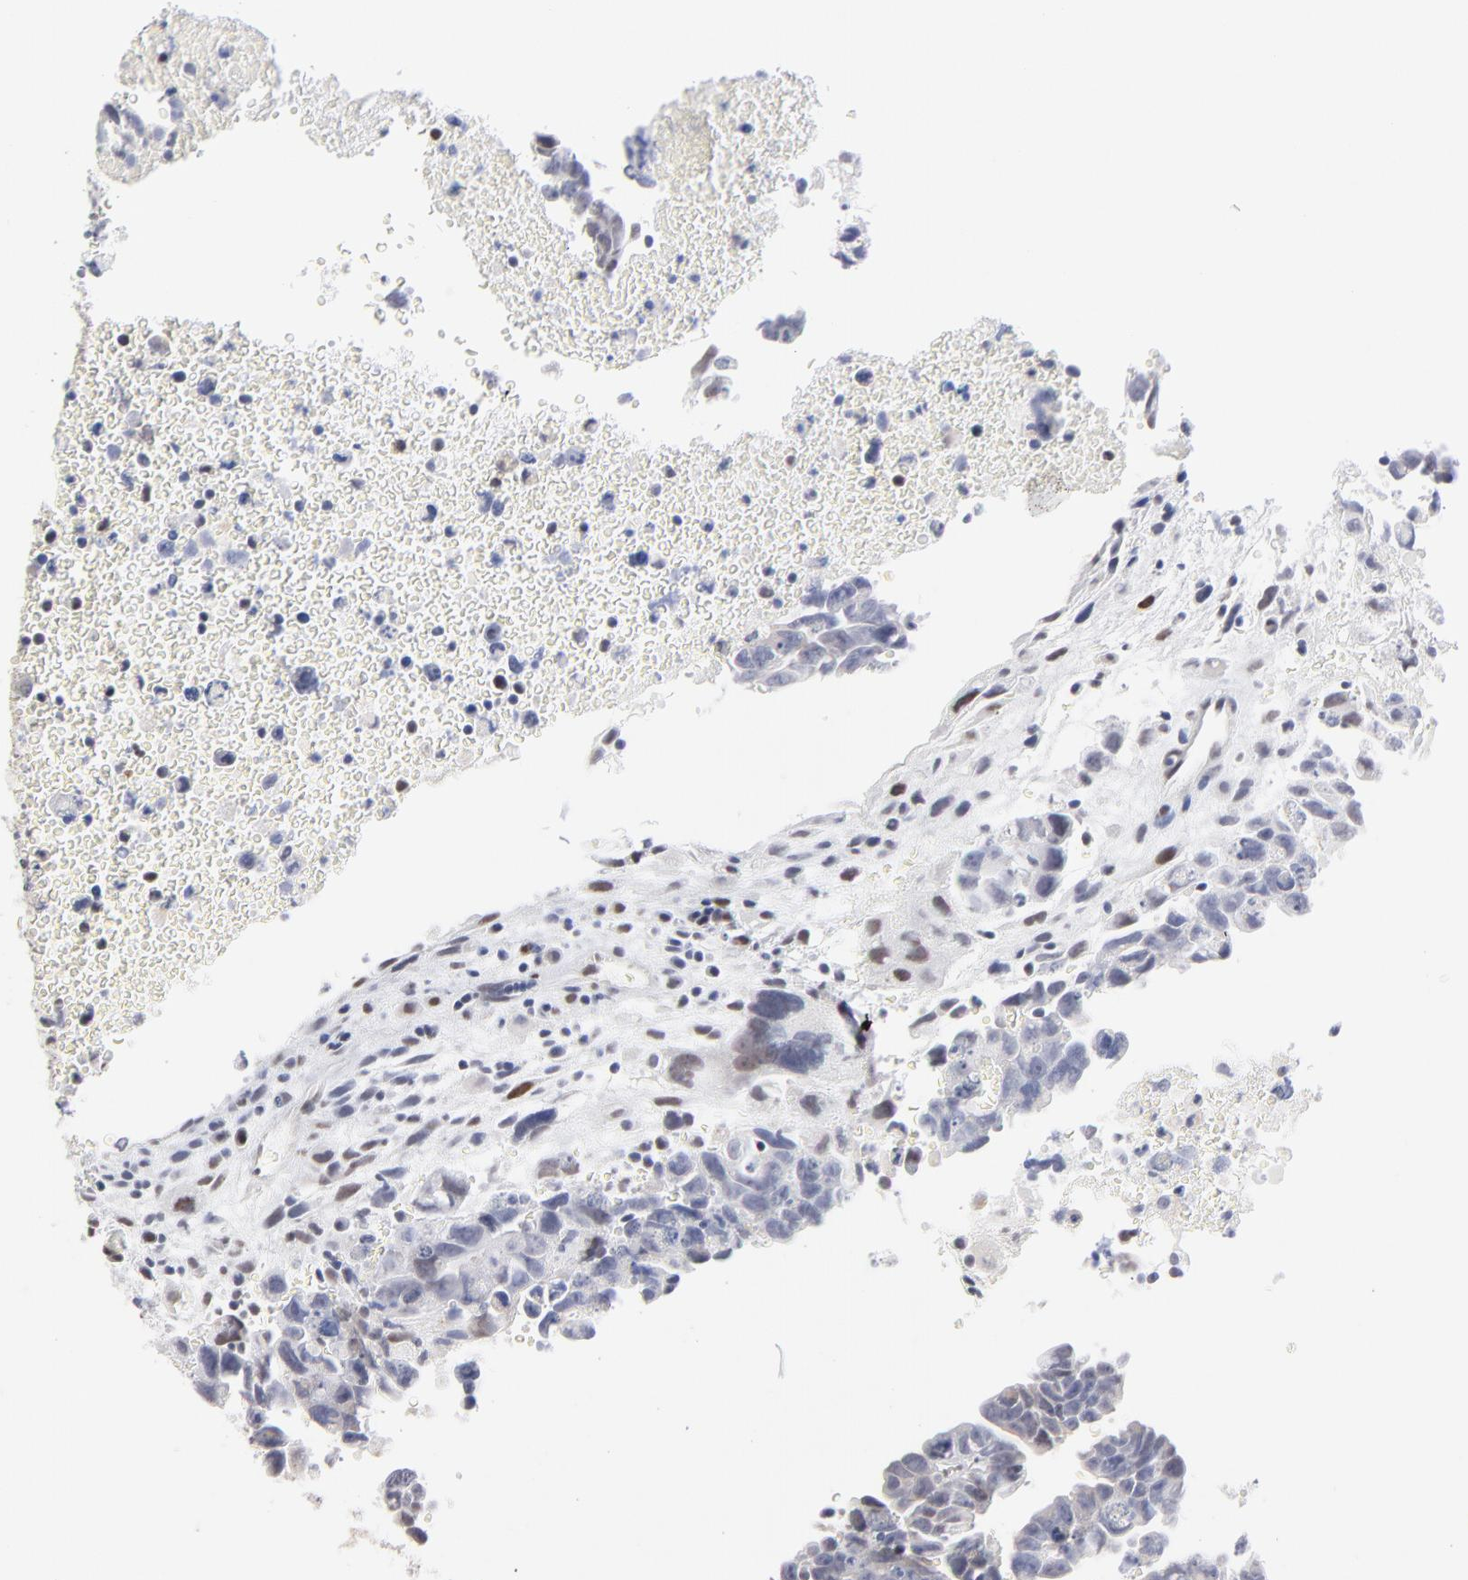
{"staining": {"intensity": "negative", "quantity": "none", "location": "none"}, "tissue": "testis cancer", "cell_type": "Tumor cells", "image_type": "cancer", "snomed": [{"axis": "morphology", "description": "Carcinoma, Embryonal, NOS"}, {"axis": "topography", "description": "Testis"}], "caption": "There is no significant positivity in tumor cells of testis cancer.", "gene": "RBM3", "patient": {"sex": "male", "age": 28}}